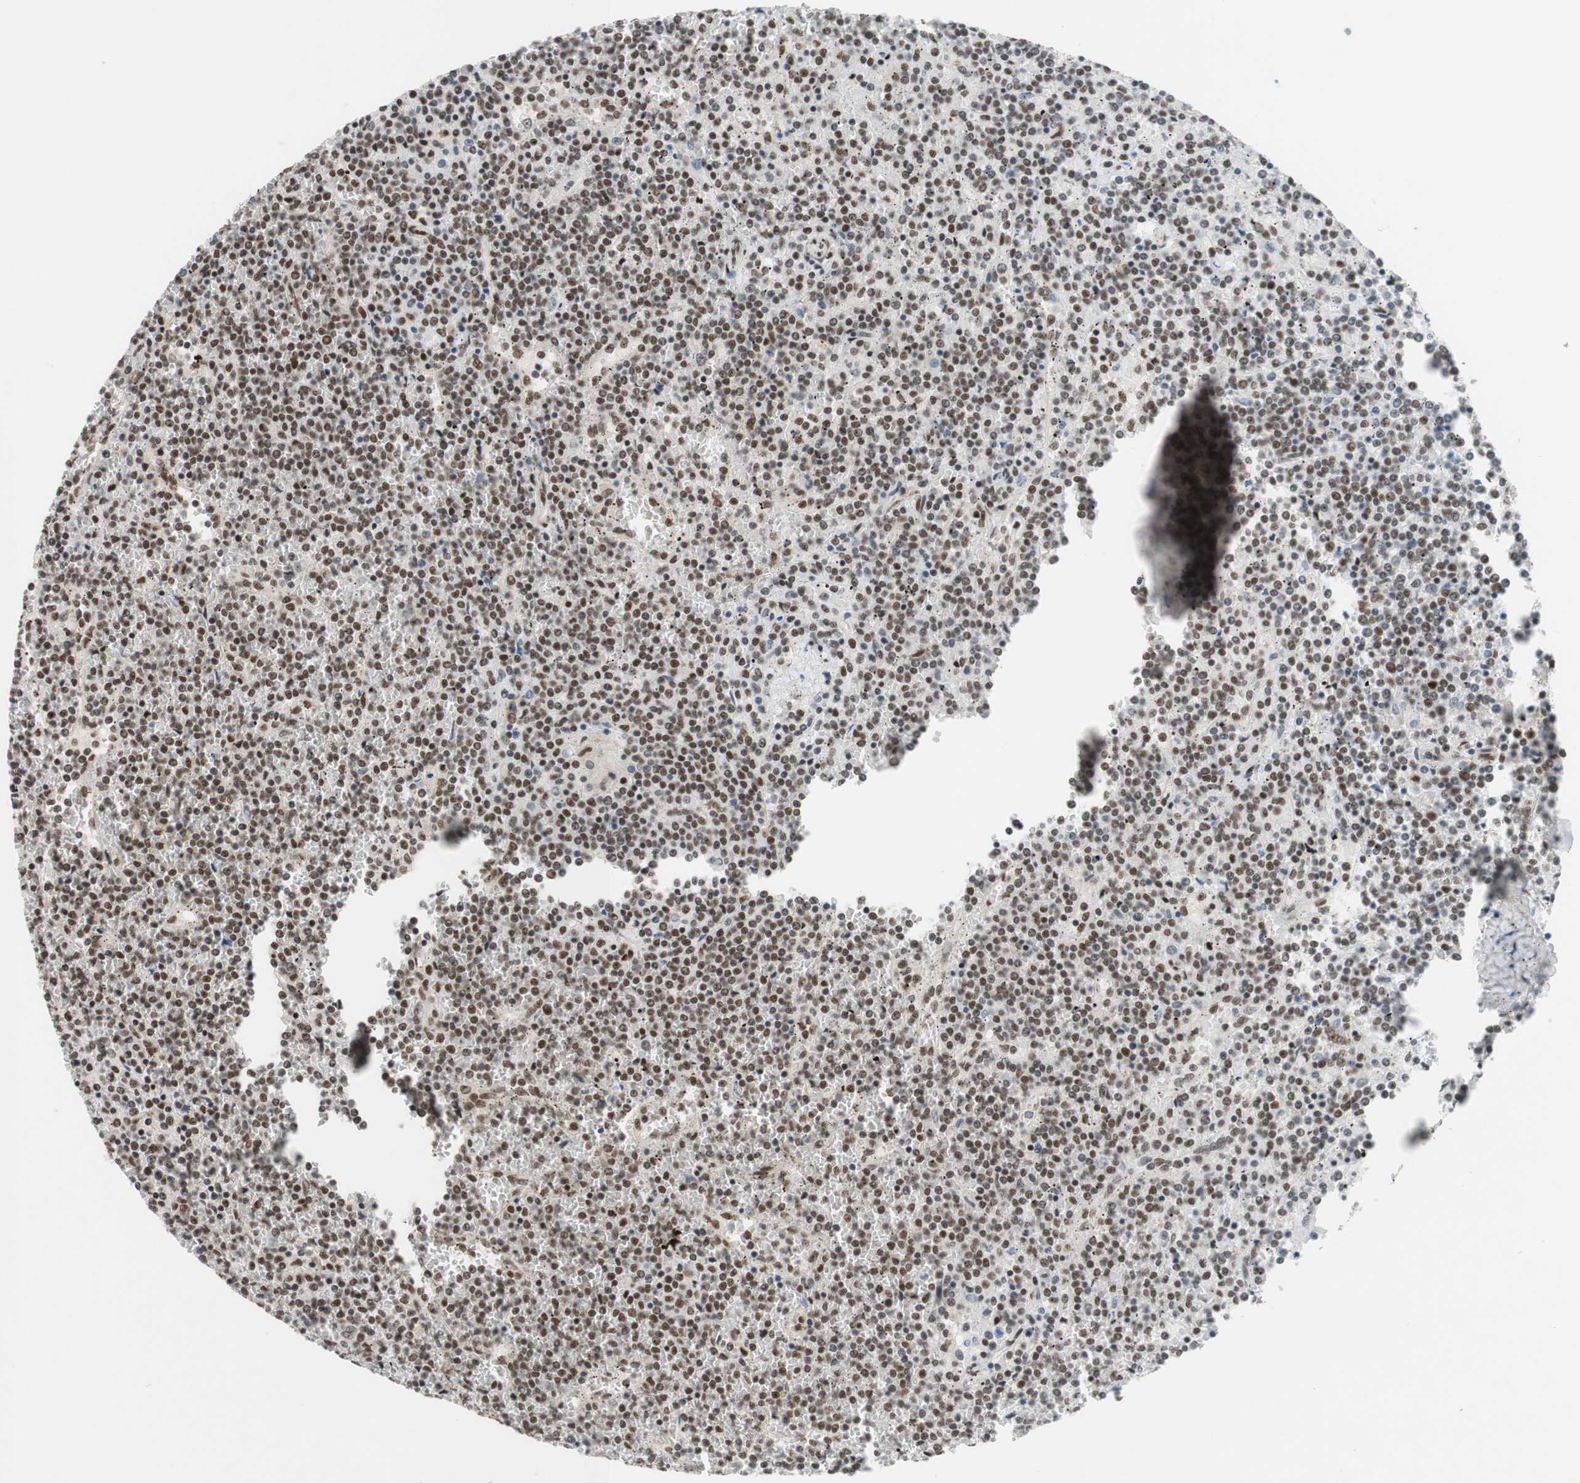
{"staining": {"intensity": "strong", "quantity": "25%-75%", "location": "nuclear"}, "tissue": "lymphoma", "cell_type": "Tumor cells", "image_type": "cancer", "snomed": [{"axis": "morphology", "description": "Malignant lymphoma, non-Hodgkin's type, Low grade"}, {"axis": "topography", "description": "Spleen"}], "caption": "Protein expression by IHC demonstrates strong nuclear positivity in about 25%-75% of tumor cells in malignant lymphoma, non-Hodgkin's type (low-grade).", "gene": "PRPF19", "patient": {"sex": "female", "age": 19}}